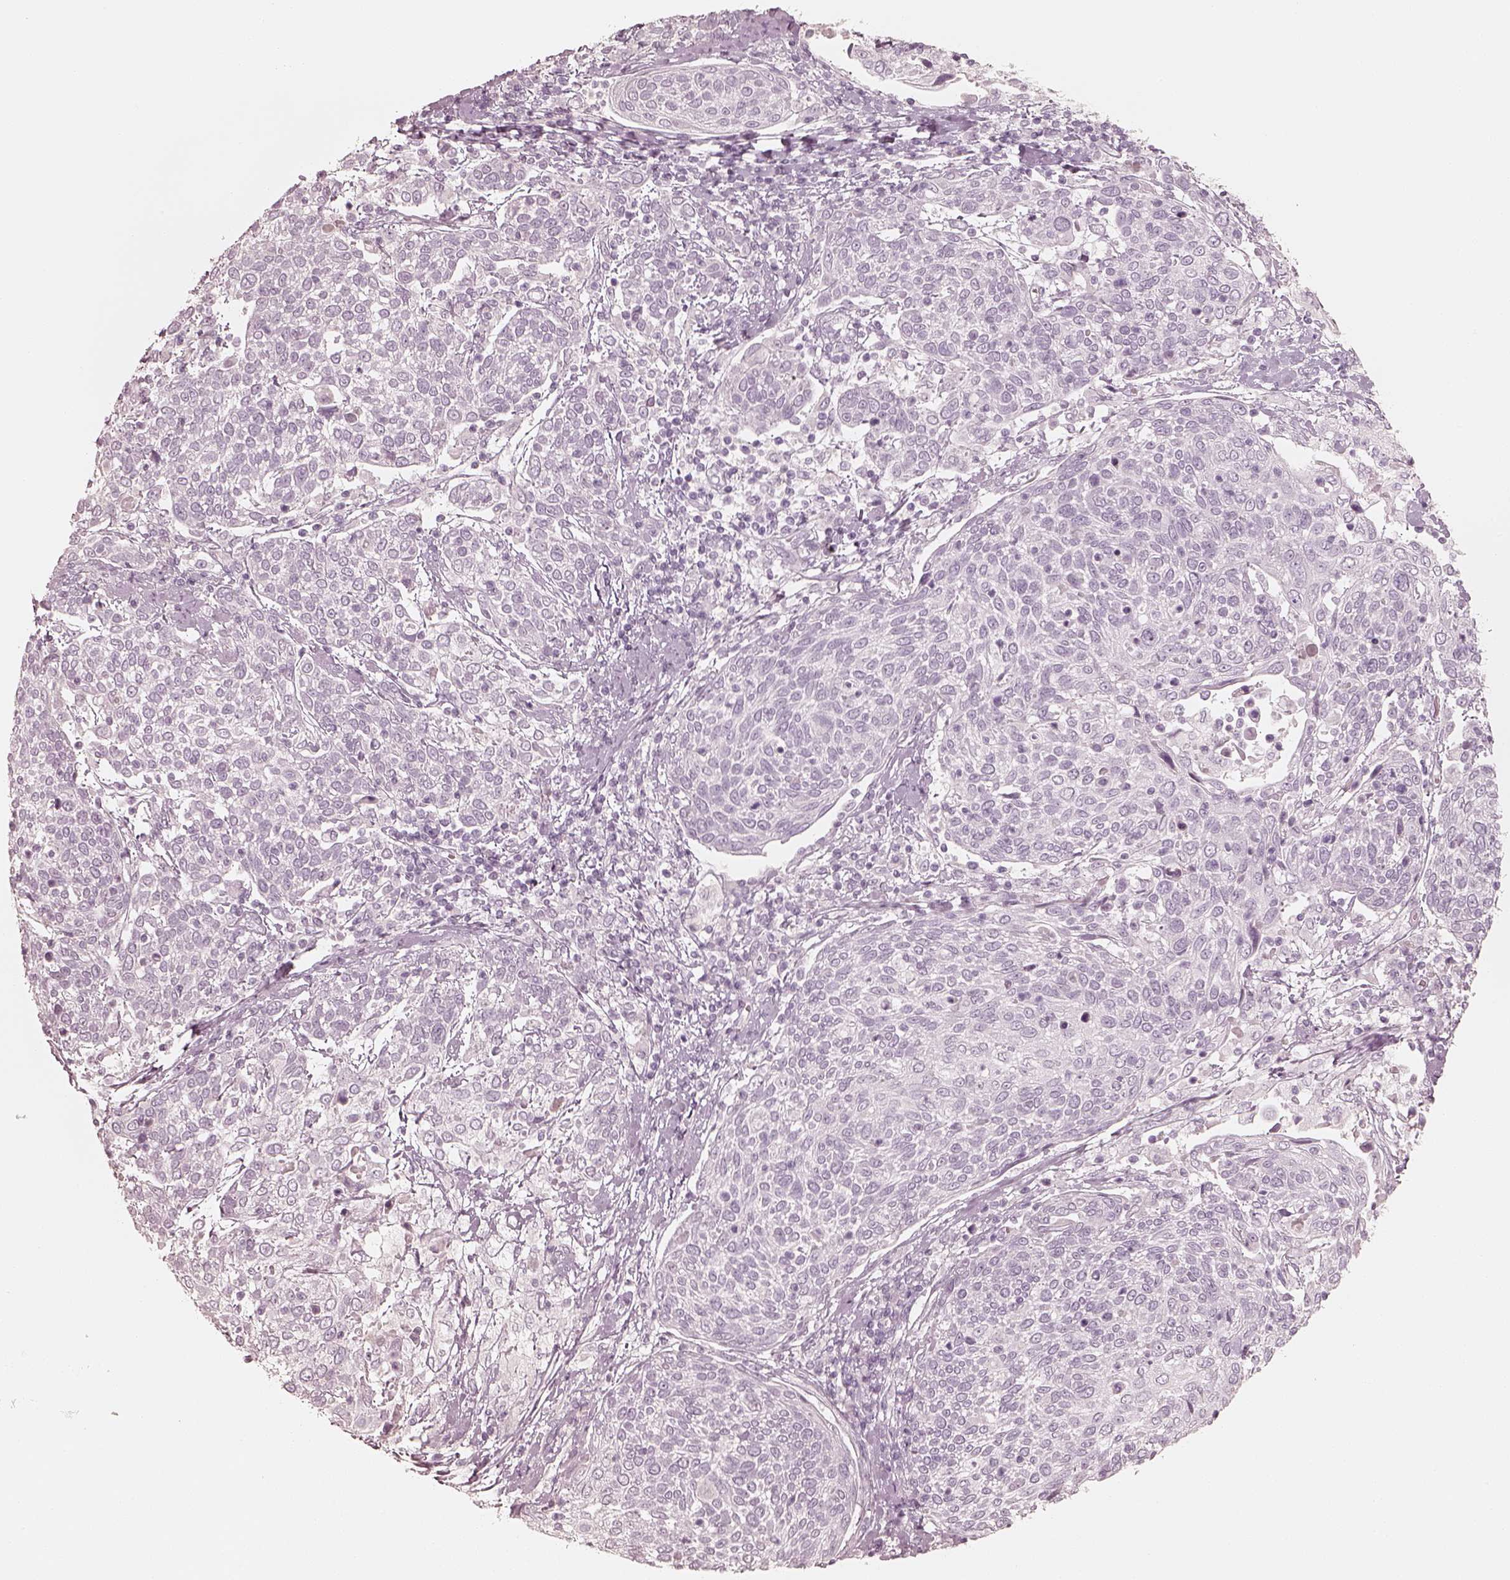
{"staining": {"intensity": "negative", "quantity": "none", "location": "none"}, "tissue": "cervical cancer", "cell_type": "Tumor cells", "image_type": "cancer", "snomed": [{"axis": "morphology", "description": "Squamous cell carcinoma, NOS"}, {"axis": "topography", "description": "Cervix"}], "caption": "IHC image of human cervical cancer stained for a protein (brown), which shows no staining in tumor cells.", "gene": "KRT82", "patient": {"sex": "female", "age": 61}}